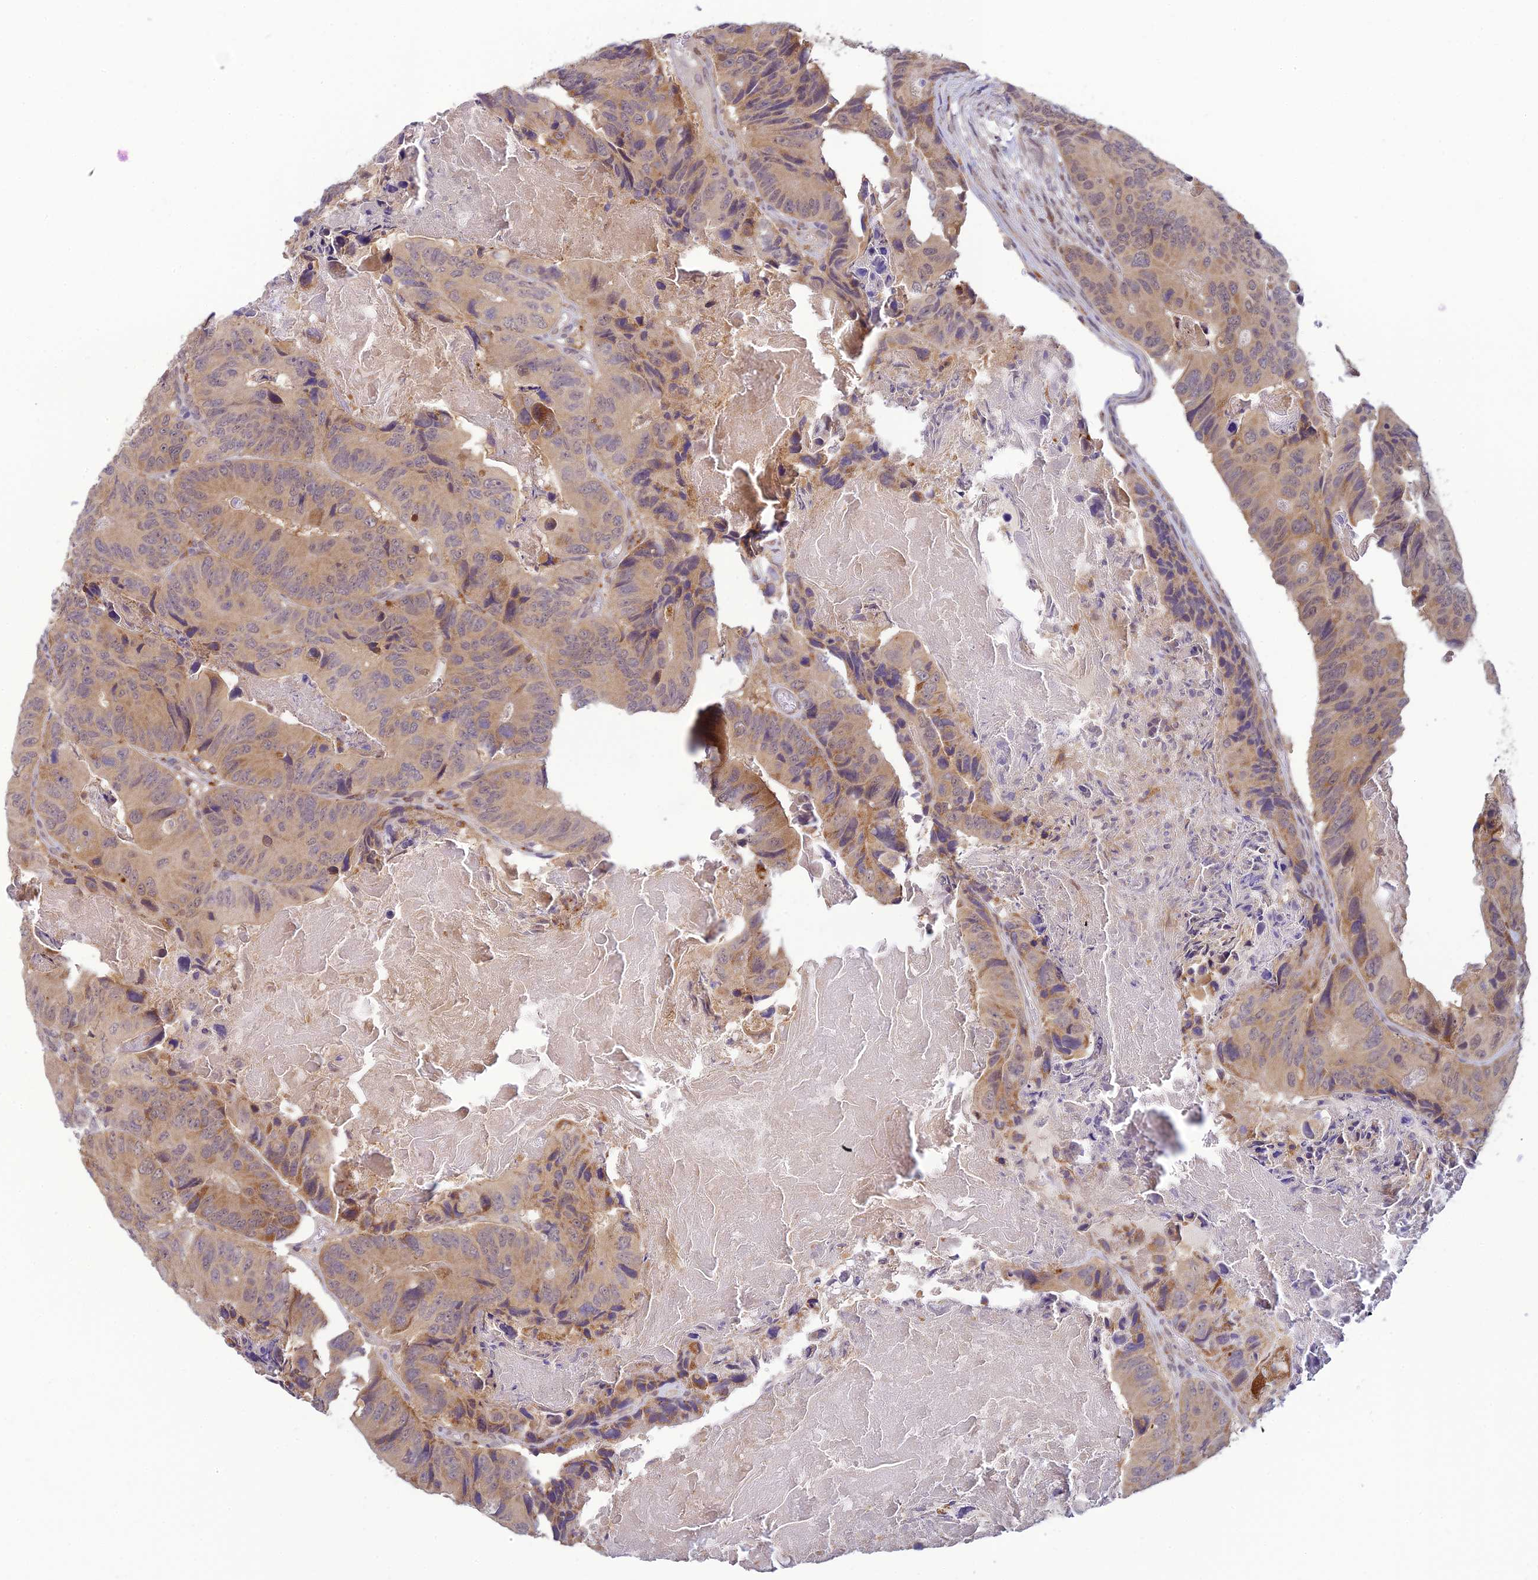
{"staining": {"intensity": "moderate", "quantity": "<25%", "location": "cytoplasmic/membranous"}, "tissue": "colorectal cancer", "cell_type": "Tumor cells", "image_type": "cancer", "snomed": [{"axis": "morphology", "description": "Adenocarcinoma, NOS"}, {"axis": "topography", "description": "Colon"}], "caption": "Colorectal adenocarcinoma stained with DAB (3,3'-diaminobenzidine) immunohistochemistry displays low levels of moderate cytoplasmic/membranous staining in about <25% of tumor cells.", "gene": "SKIC8", "patient": {"sex": "male", "age": 84}}